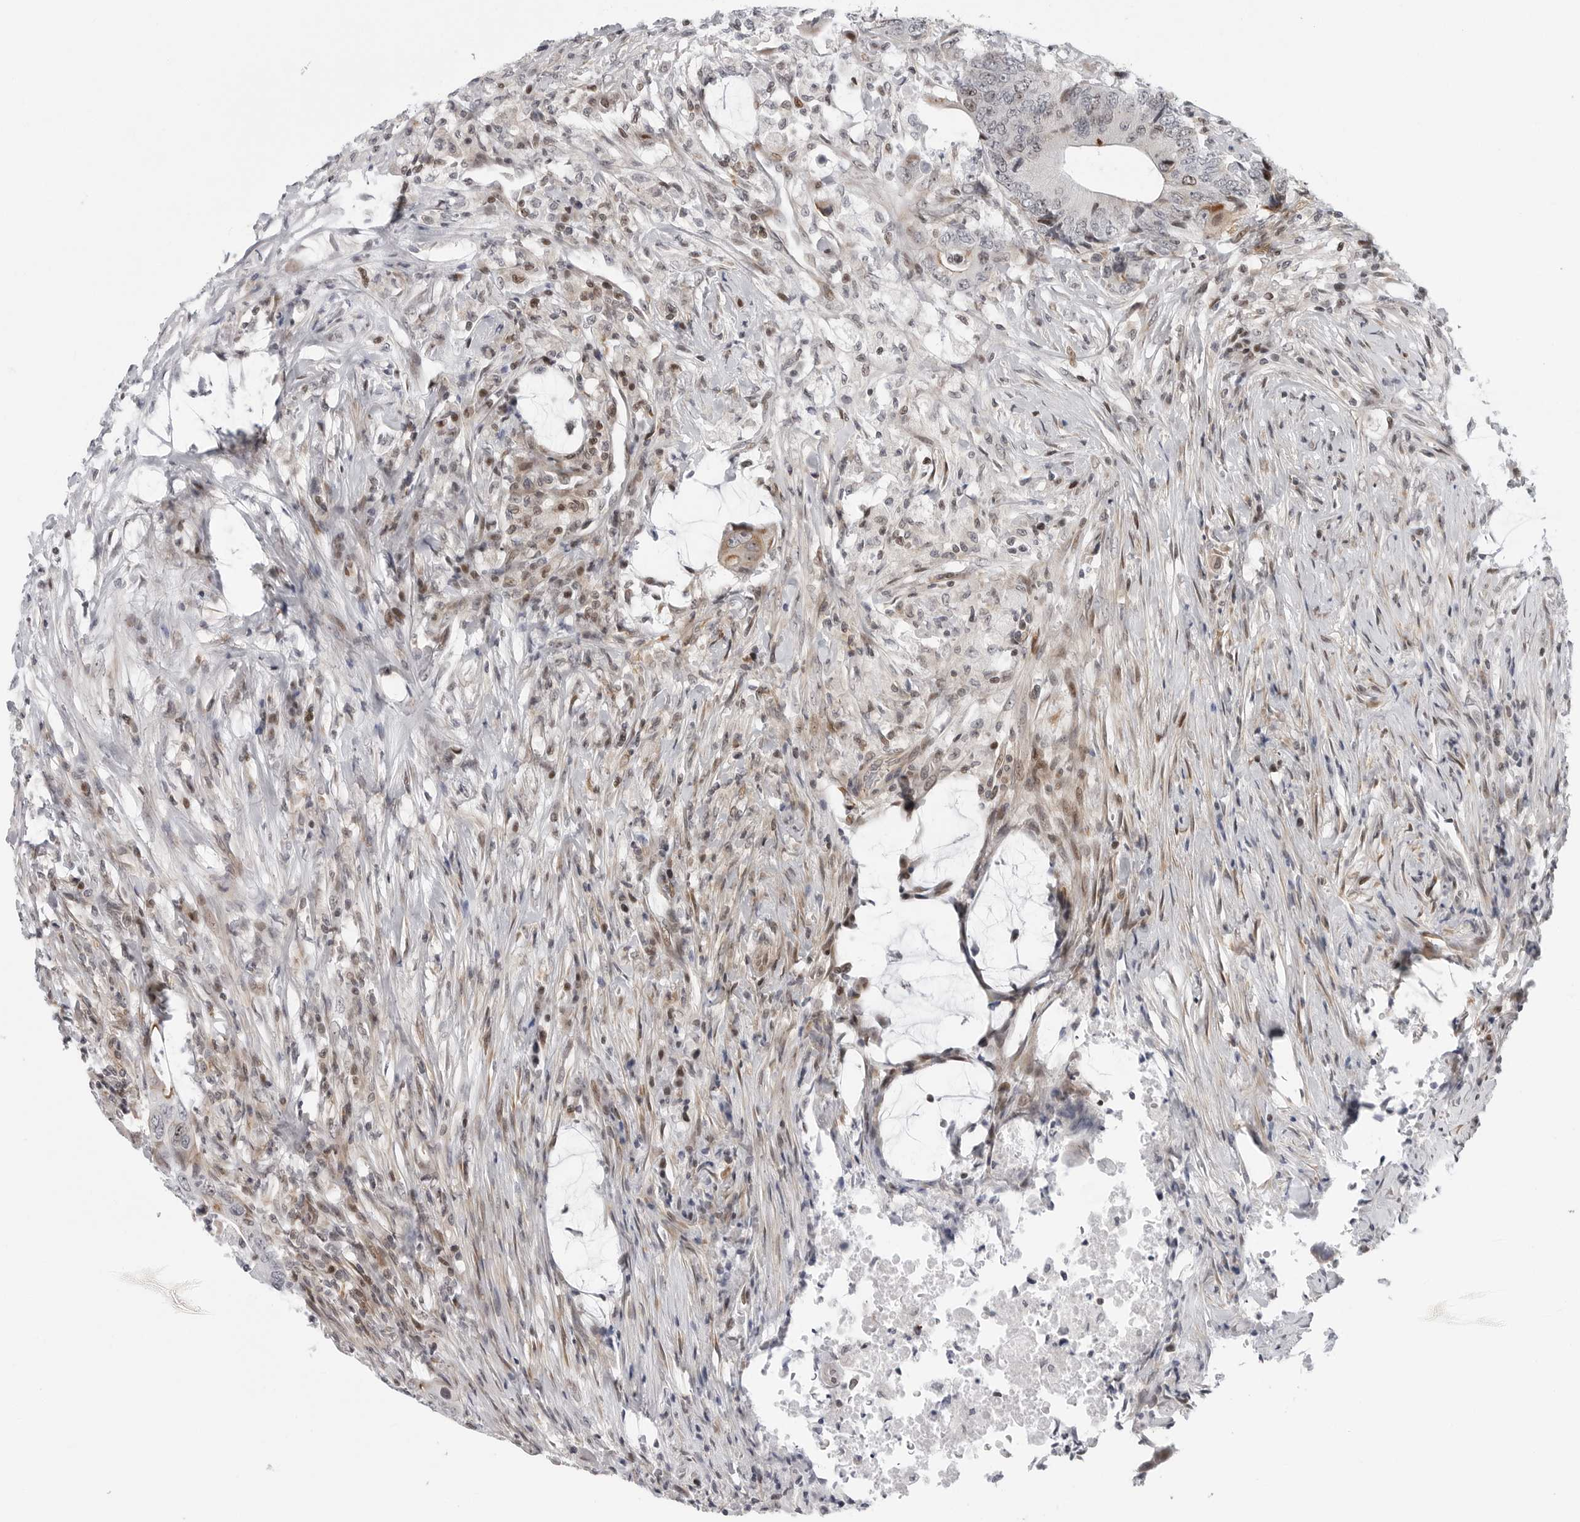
{"staining": {"intensity": "moderate", "quantity": "<25%", "location": "nuclear"}, "tissue": "colorectal cancer", "cell_type": "Tumor cells", "image_type": "cancer", "snomed": [{"axis": "morphology", "description": "Adenocarcinoma, NOS"}, {"axis": "topography", "description": "Colon"}], "caption": "Colorectal cancer tissue exhibits moderate nuclear staining in about <25% of tumor cells, visualized by immunohistochemistry.", "gene": "FAM135B", "patient": {"sex": "male", "age": 71}}